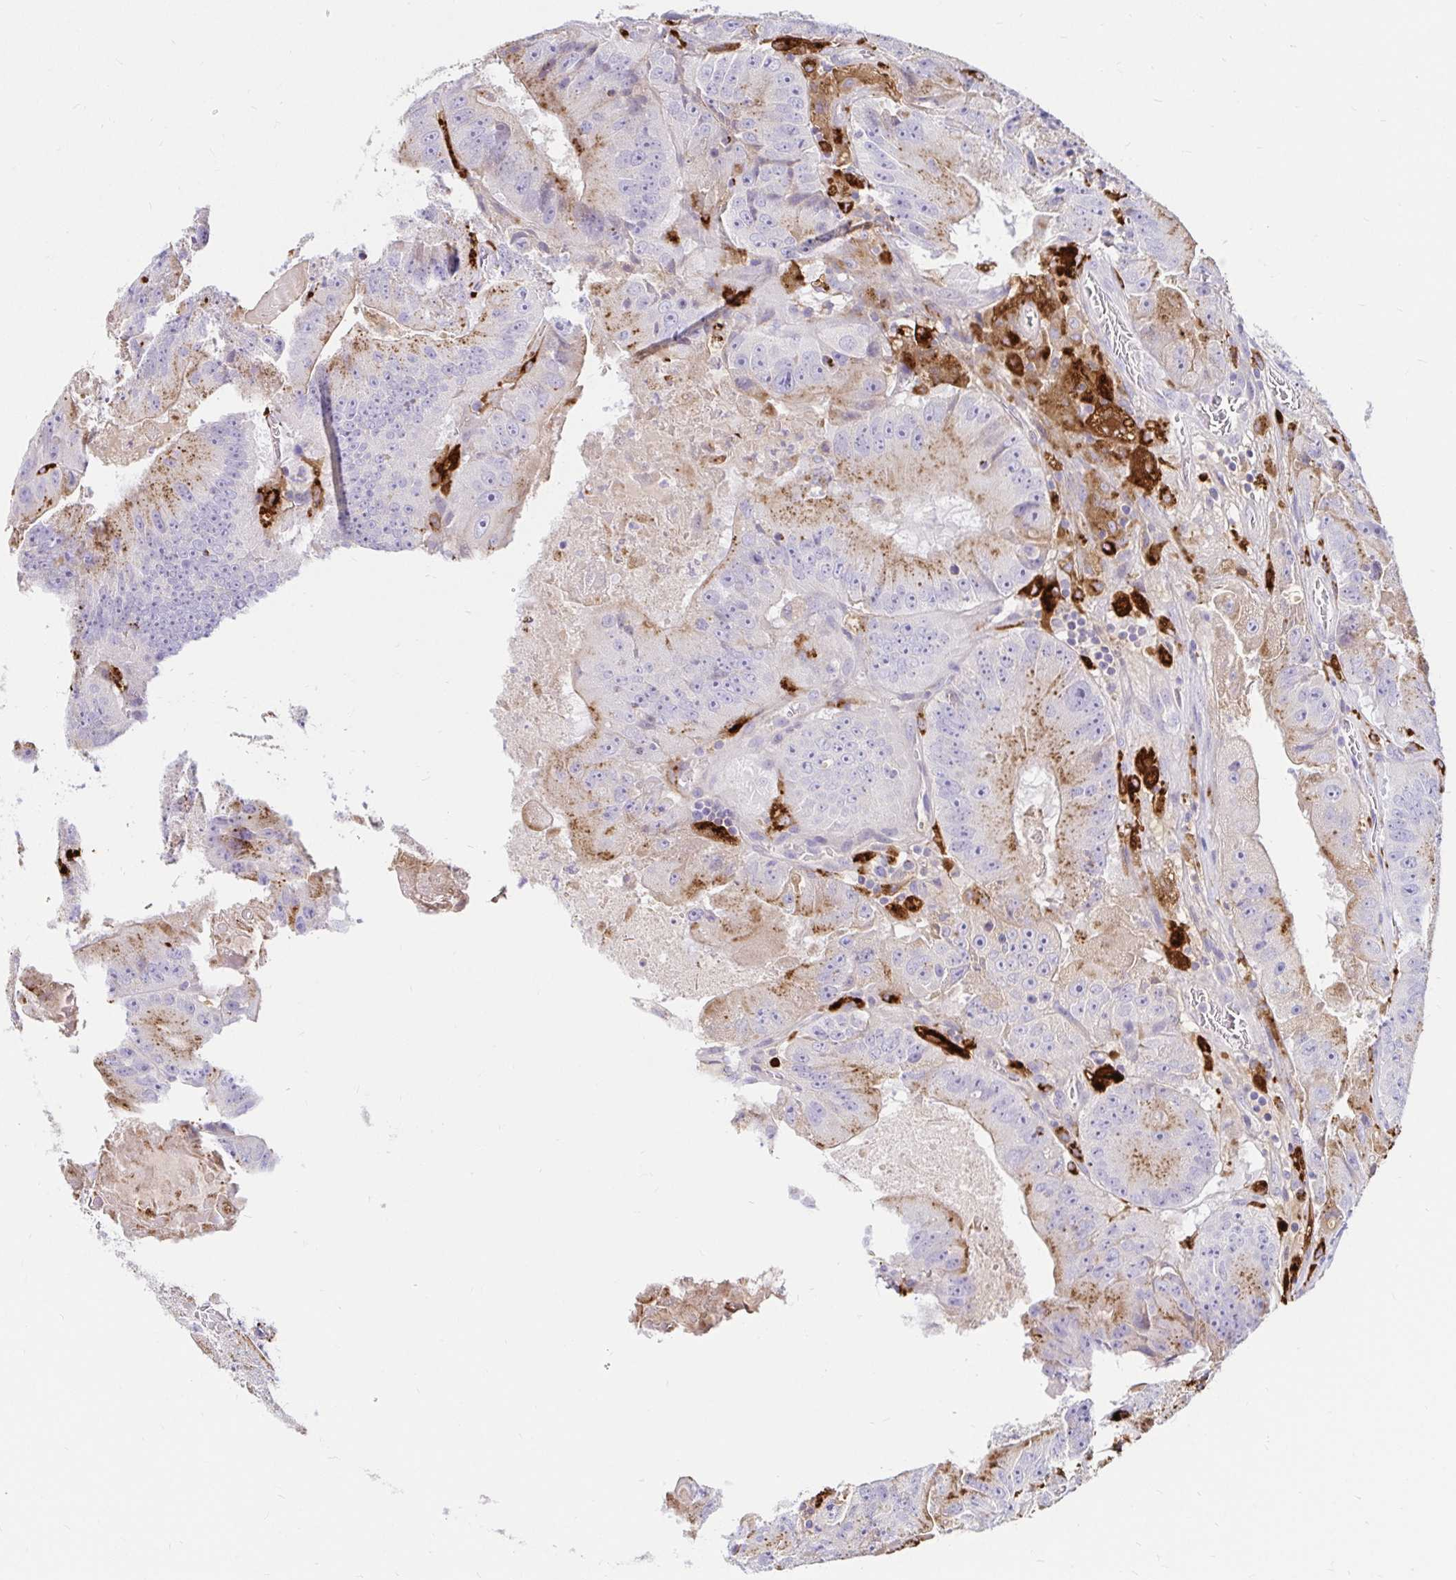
{"staining": {"intensity": "moderate", "quantity": ">75%", "location": "cytoplasmic/membranous"}, "tissue": "colorectal cancer", "cell_type": "Tumor cells", "image_type": "cancer", "snomed": [{"axis": "morphology", "description": "Adenocarcinoma, NOS"}, {"axis": "topography", "description": "Colon"}], "caption": "Immunohistochemistry of human colorectal cancer reveals medium levels of moderate cytoplasmic/membranous expression in approximately >75% of tumor cells.", "gene": "FUCA1", "patient": {"sex": "female", "age": 86}}